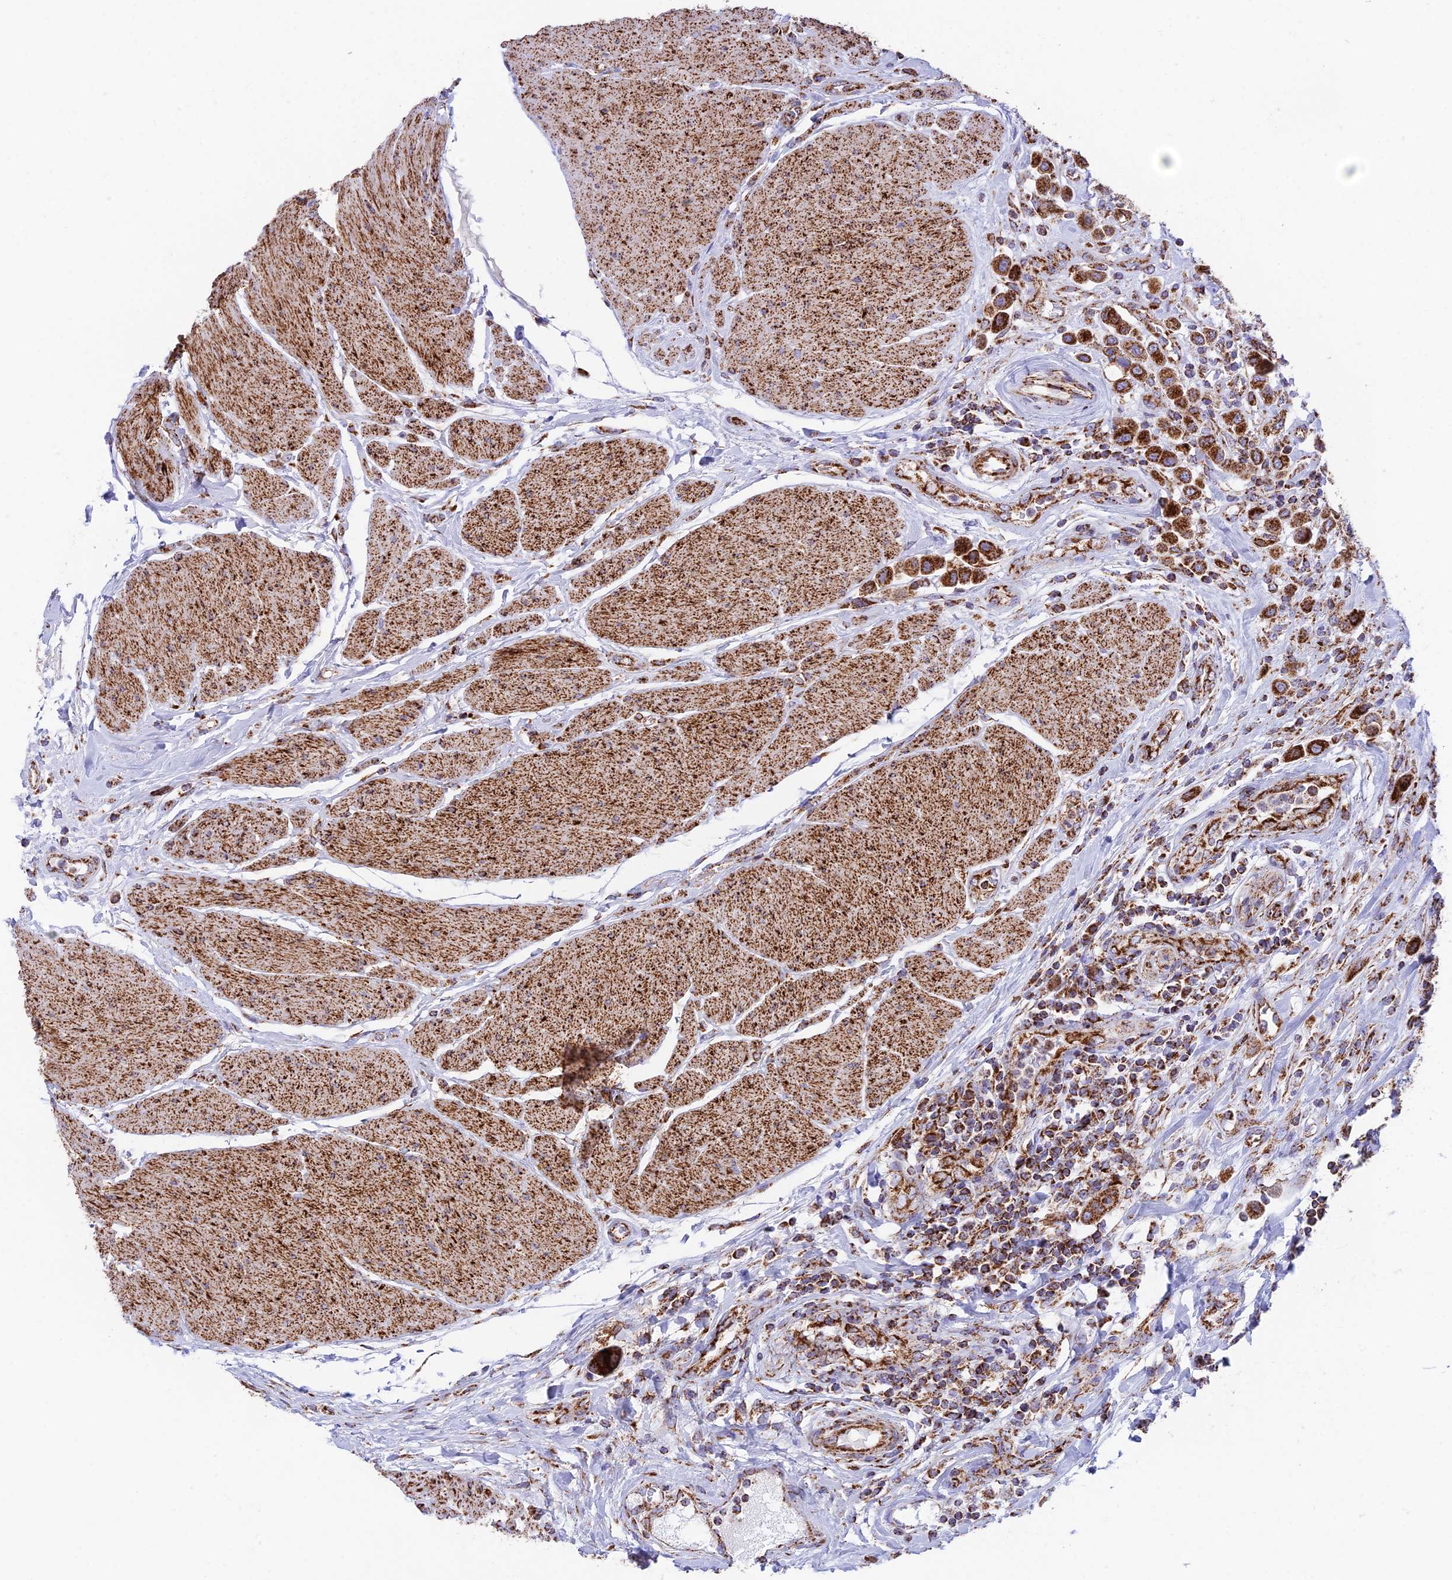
{"staining": {"intensity": "strong", "quantity": ">75%", "location": "cytoplasmic/membranous"}, "tissue": "urothelial cancer", "cell_type": "Tumor cells", "image_type": "cancer", "snomed": [{"axis": "morphology", "description": "Urothelial carcinoma, High grade"}, {"axis": "topography", "description": "Urinary bladder"}], "caption": "Protein analysis of urothelial cancer tissue reveals strong cytoplasmic/membranous positivity in about >75% of tumor cells.", "gene": "CHCHD3", "patient": {"sex": "male", "age": 50}}